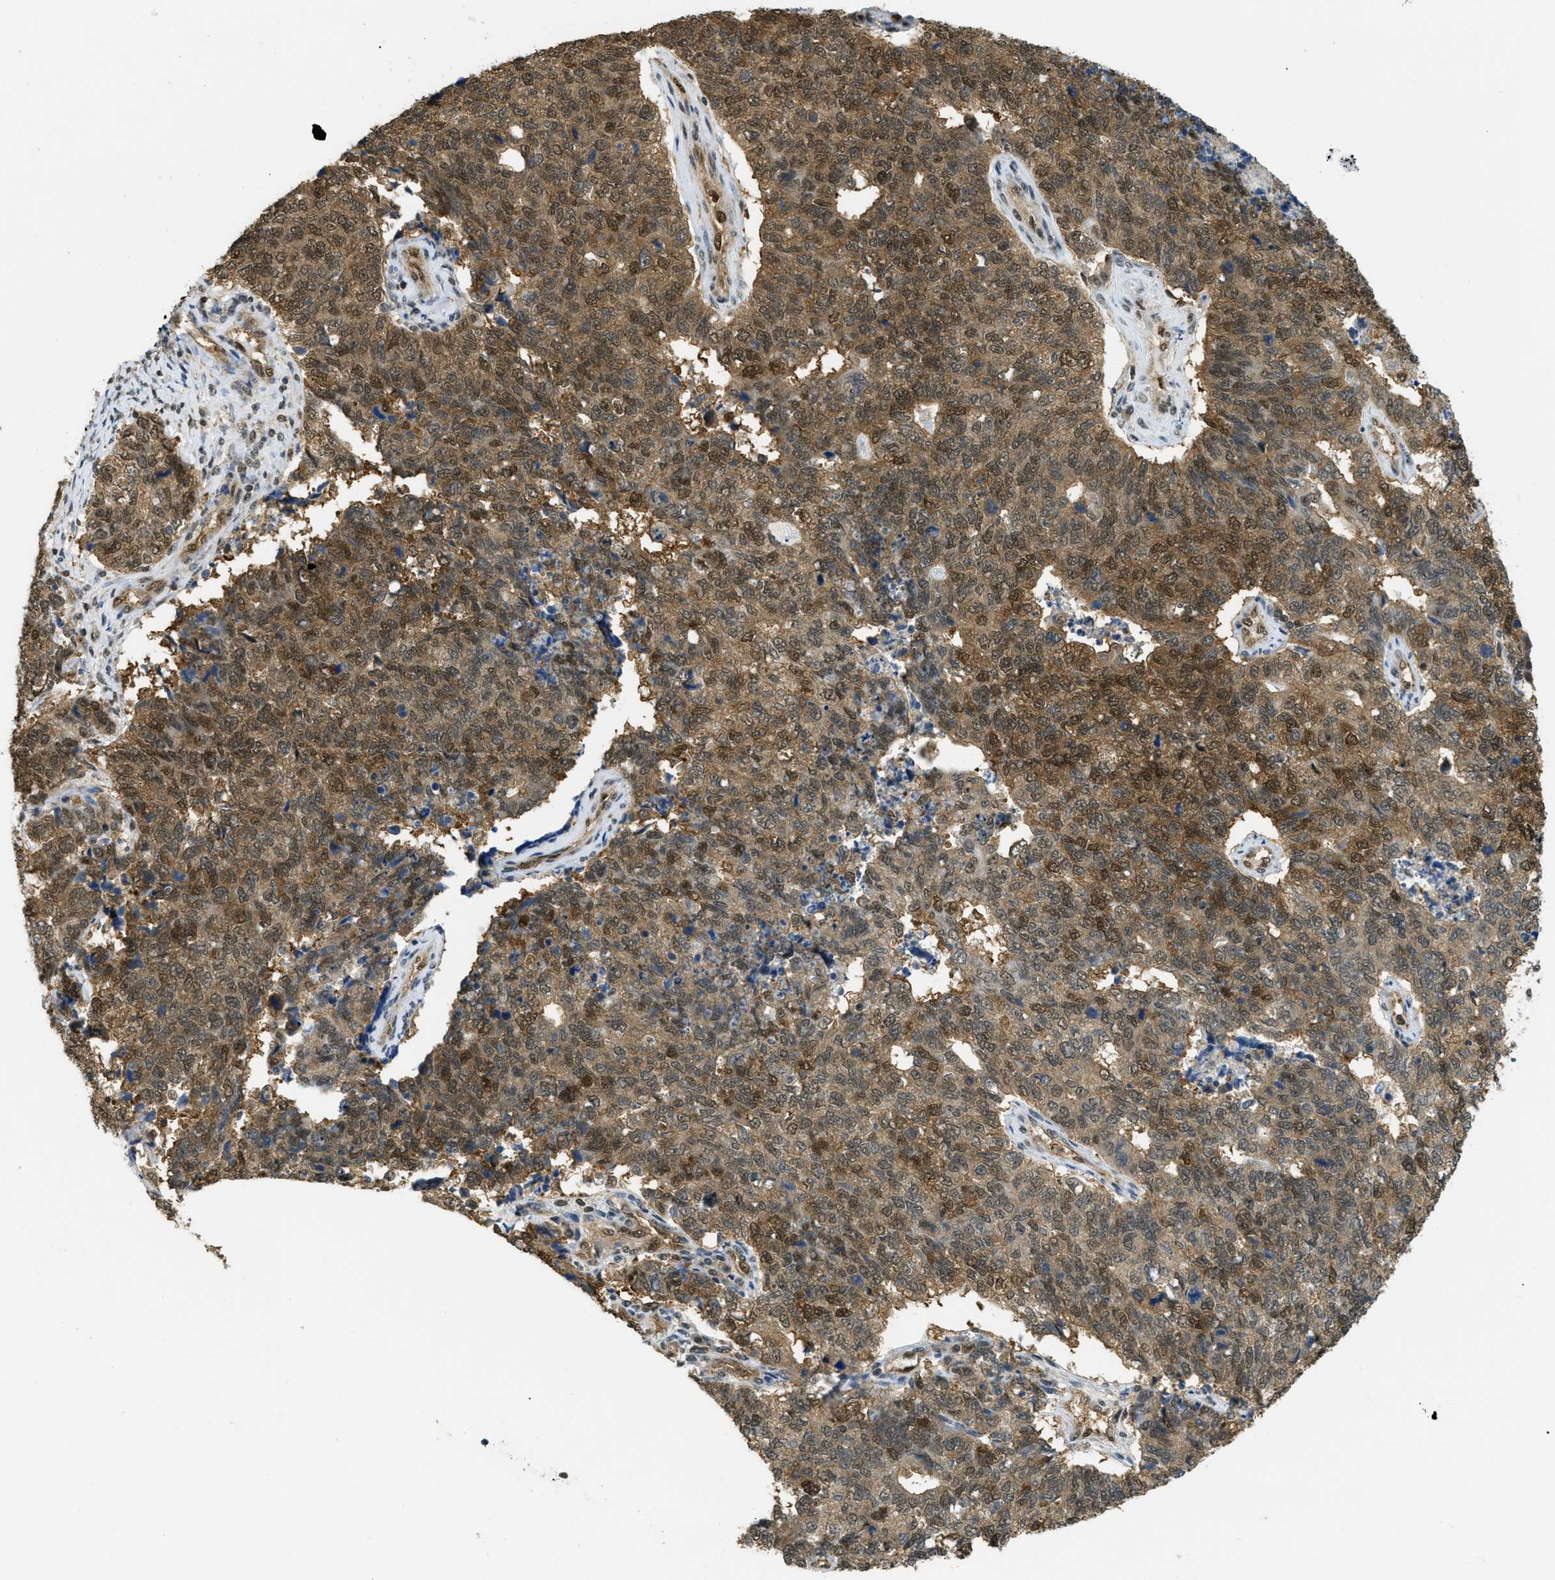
{"staining": {"intensity": "moderate", "quantity": ">75%", "location": "cytoplasmic/membranous,nuclear"}, "tissue": "cervical cancer", "cell_type": "Tumor cells", "image_type": "cancer", "snomed": [{"axis": "morphology", "description": "Squamous cell carcinoma, NOS"}, {"axis": "topography", "description": "Cervix"}], "caption": "Immunohistochemistry image of neoplastic tissue: cervical cancer stained using immunohistochemistry shows medium levels of moderate protein expression localized specifically in the cytoplasmic/membranous and nuclear of tumor cells, appearing as a cytoplasmic/membranous and nuclear brown color.", "gene": "PSMC5", "patient": {"sex": "female", "age": 63}}